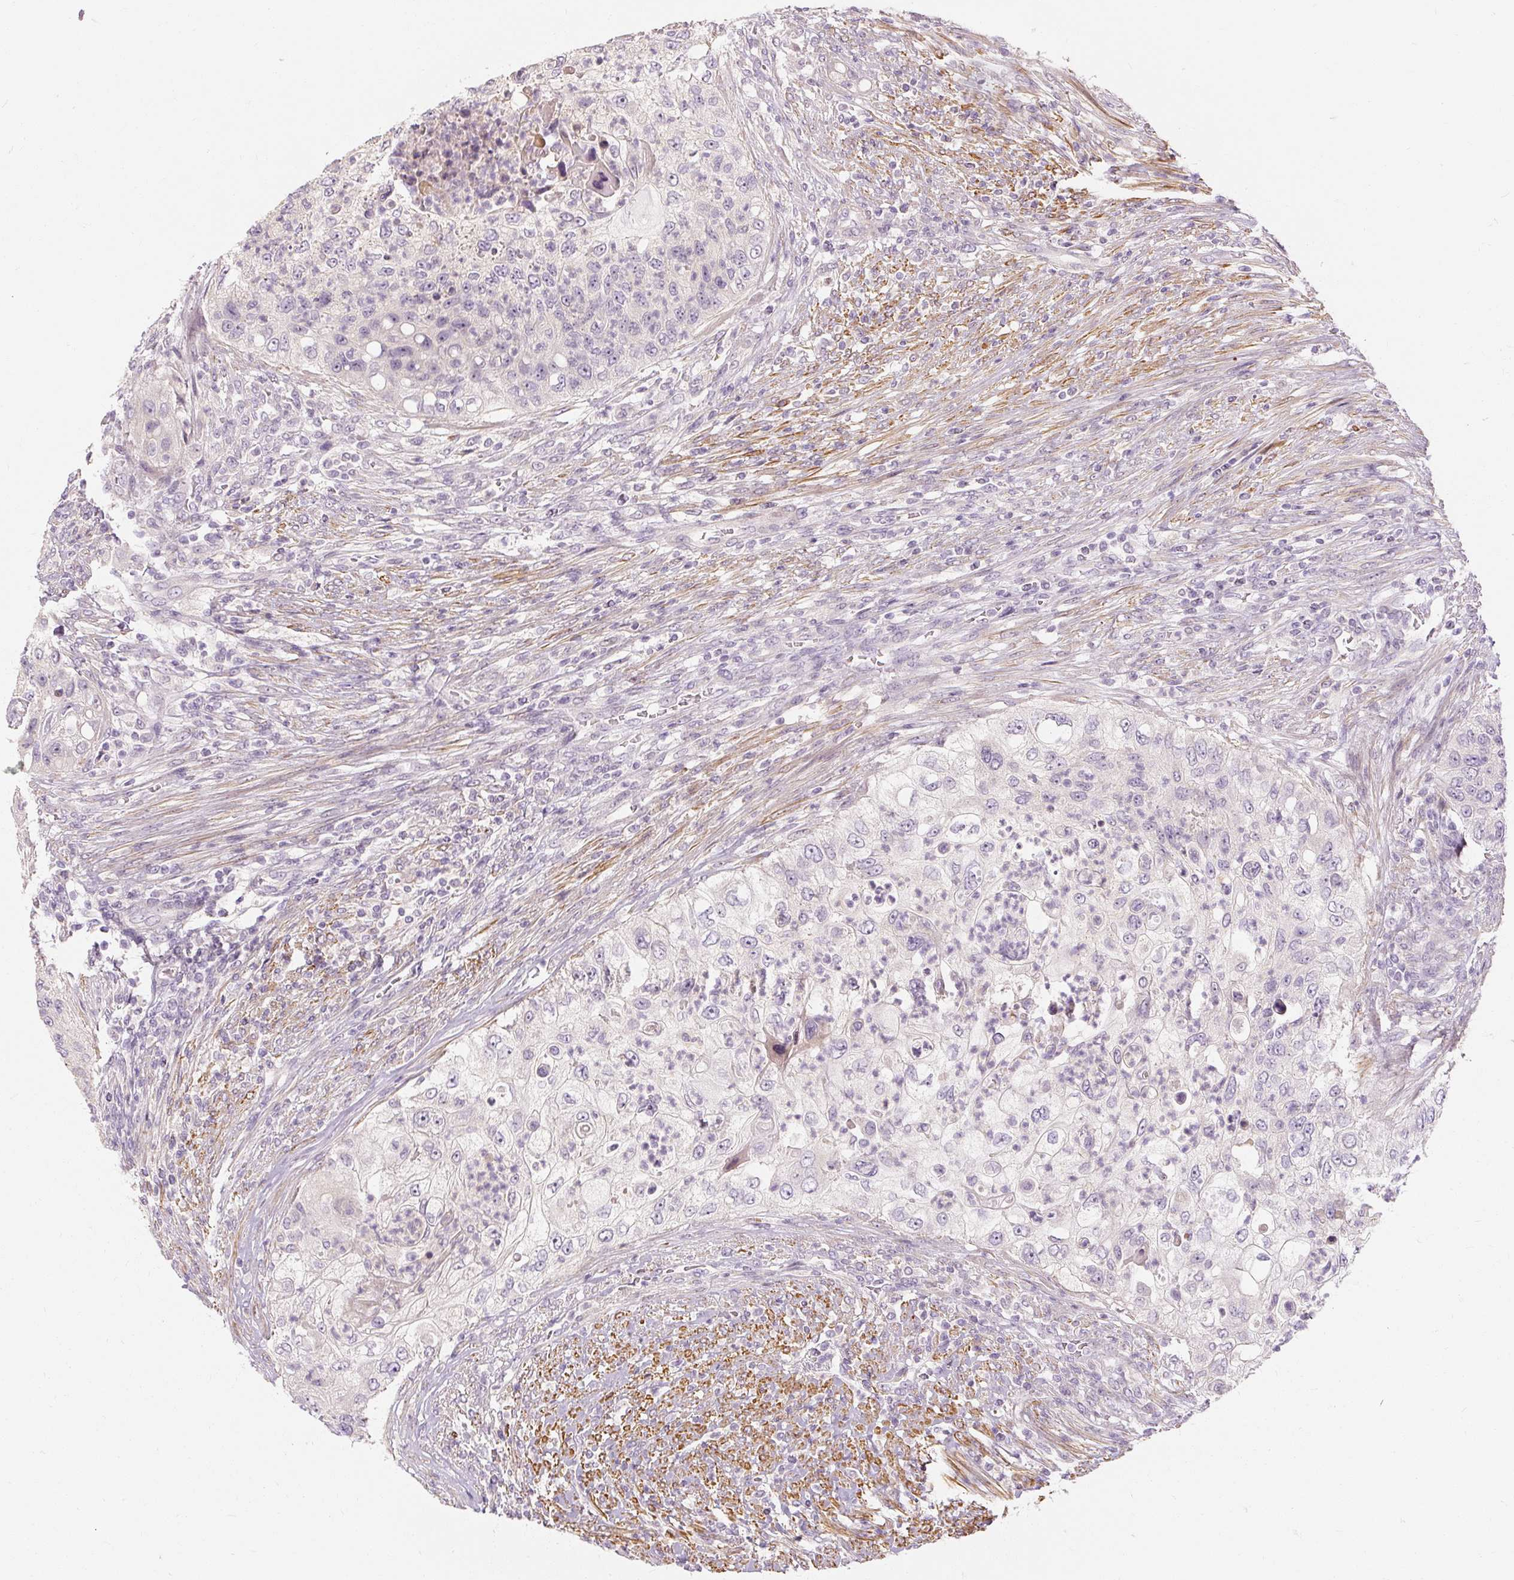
{"staining": {"intensity": "negative", "quantity": "none", "location": "none"}, "tissue": "urothelial cancer", "cell_type": "Tumor cells", "image_type": "cancer", "snomed": [{"axis": "morphology", "description": "Urothelial carcinoma, High grade"}, {"axis": "topography", "description": "Urinary bladder"}], "caption": "This is an immunohistochemistry (IHC) histopathology image of human urothelial cancer. There is no staining in tumor cells.", "gene": "CAPN3", "patient": {"sex": "female", "age": 60}}